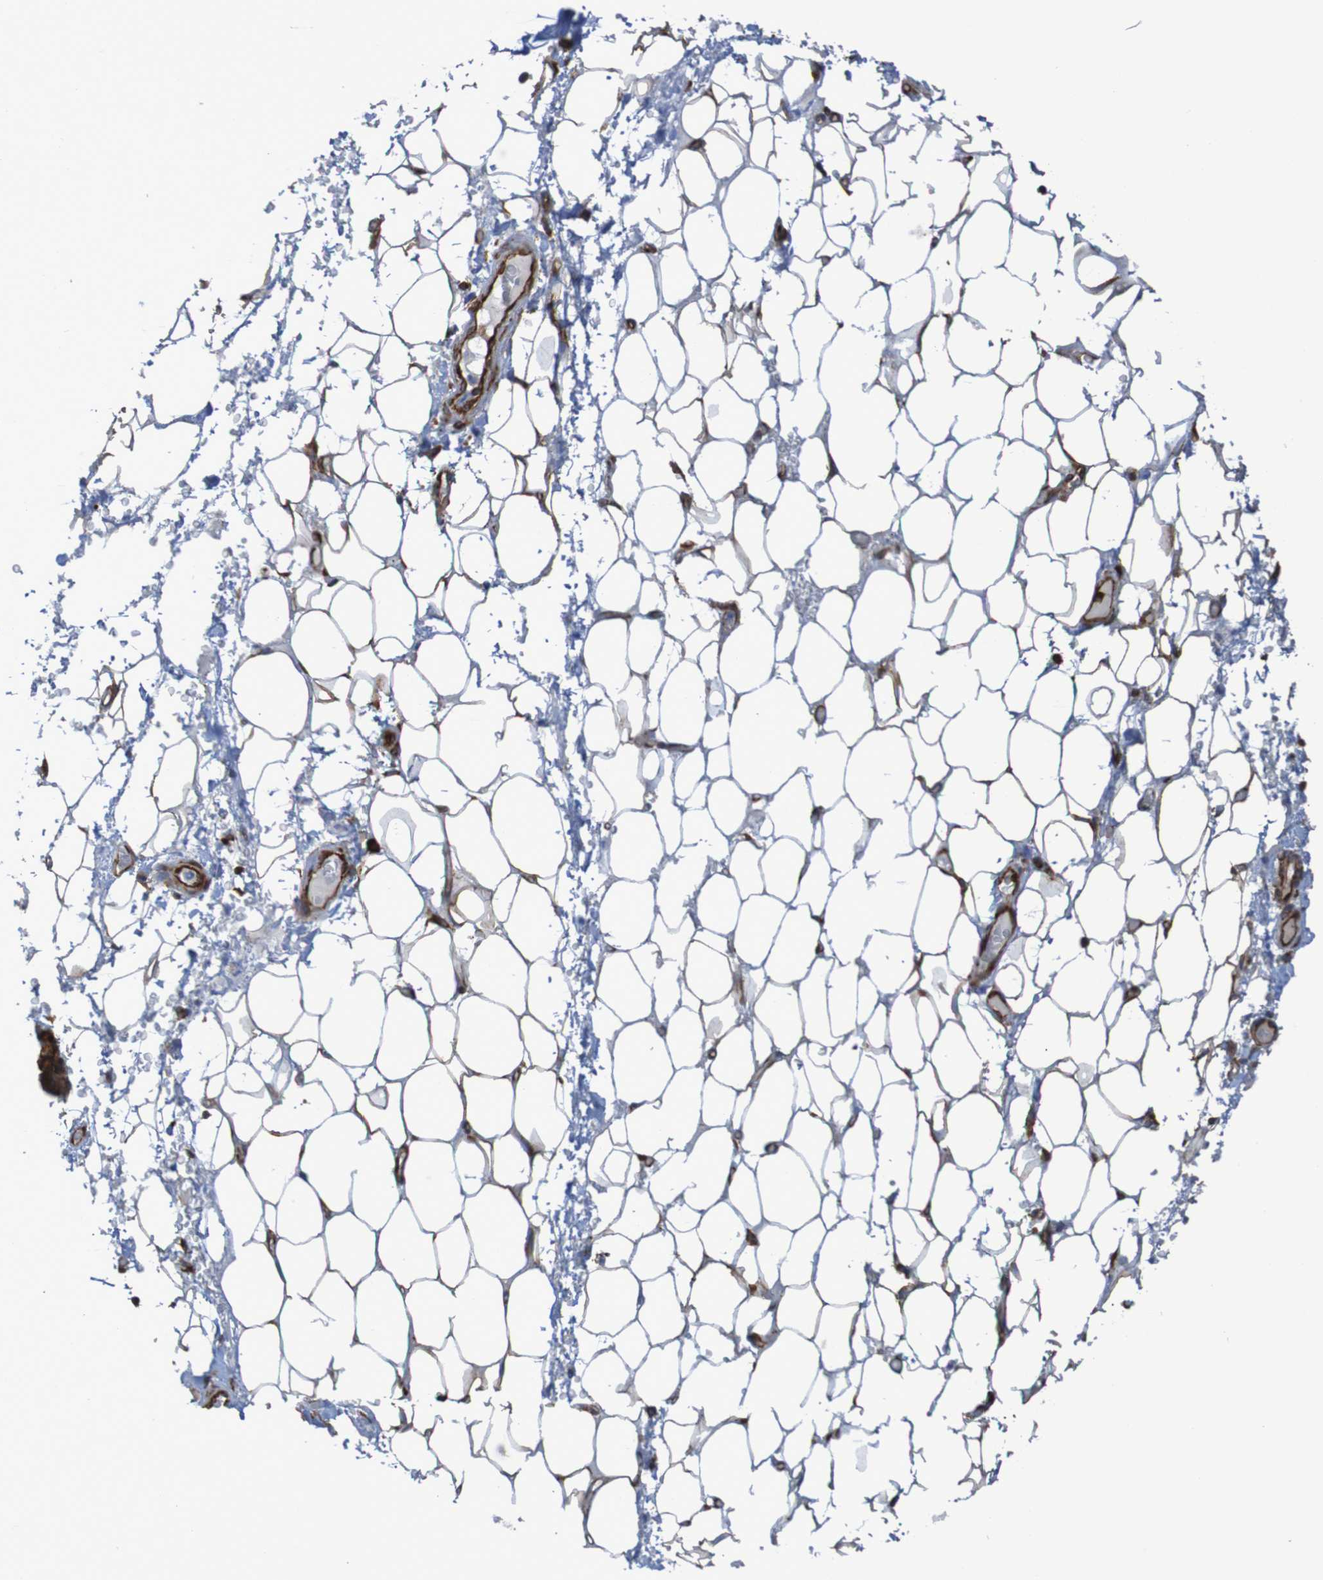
{"staining": {"intensity": "moderate", "quantity": ">75%", "location": "cytoplasmic/membranous"}, "tissue": "adipose tissue", "cell_type": "Adipocytes", "image_type": "normal", "snomed": [{"axis": "morphology", "description": "Normal tissue, NOS"}, {"axis": "morphology", "description": "Adenocarcinoma, NOS"}, {"axis": "topography", "description": "Esophagus"}], "caption": "Moderate cytoplasmic/membranous positivity is appreciated in approximately >75% of adipocytes in normal adipose tissue.", "gene": "RPL10", "patient": {"sex": "male", "age": 62}}